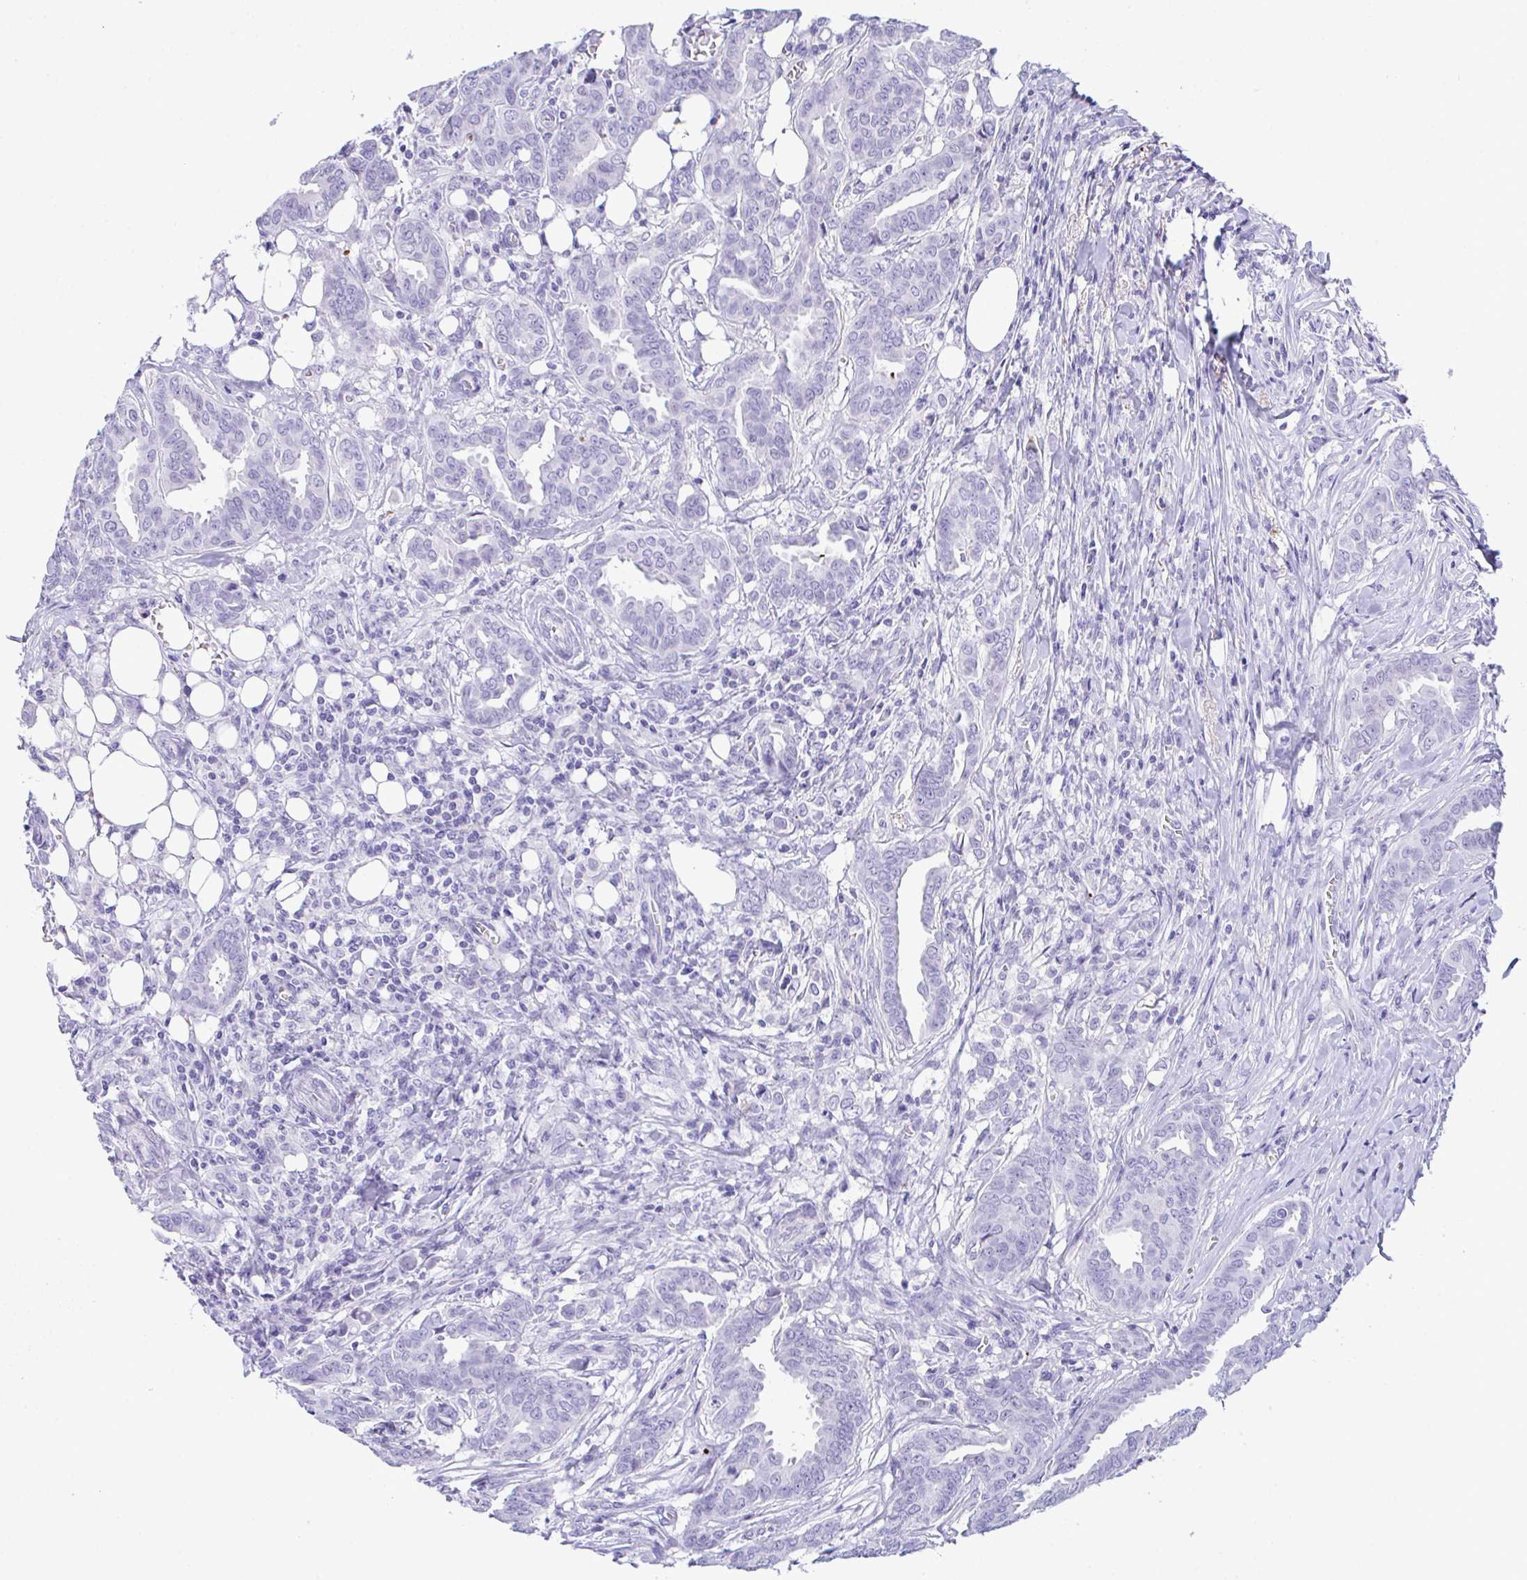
{"staining": {"intensity": "negative", "quantity": "none", "location": "none"}, "tissue": "breast cancer", "cell_type": "Tumor cells", "image_type": "cancer", "snomed": [{"axis": "morphology", "description": "Duct carcinoma"}, {"axis": "topography", "description": "Breast"}], "caption": "Immunohistochemistry histopathology image of neoplastic tissue: breast cancer stained with DAB (3,3'-diaminobenzidine) shows no significant protein positivity in tumor cells.", "gene": "KMT2E", "patient": {"sex": "female", "age": 45}}